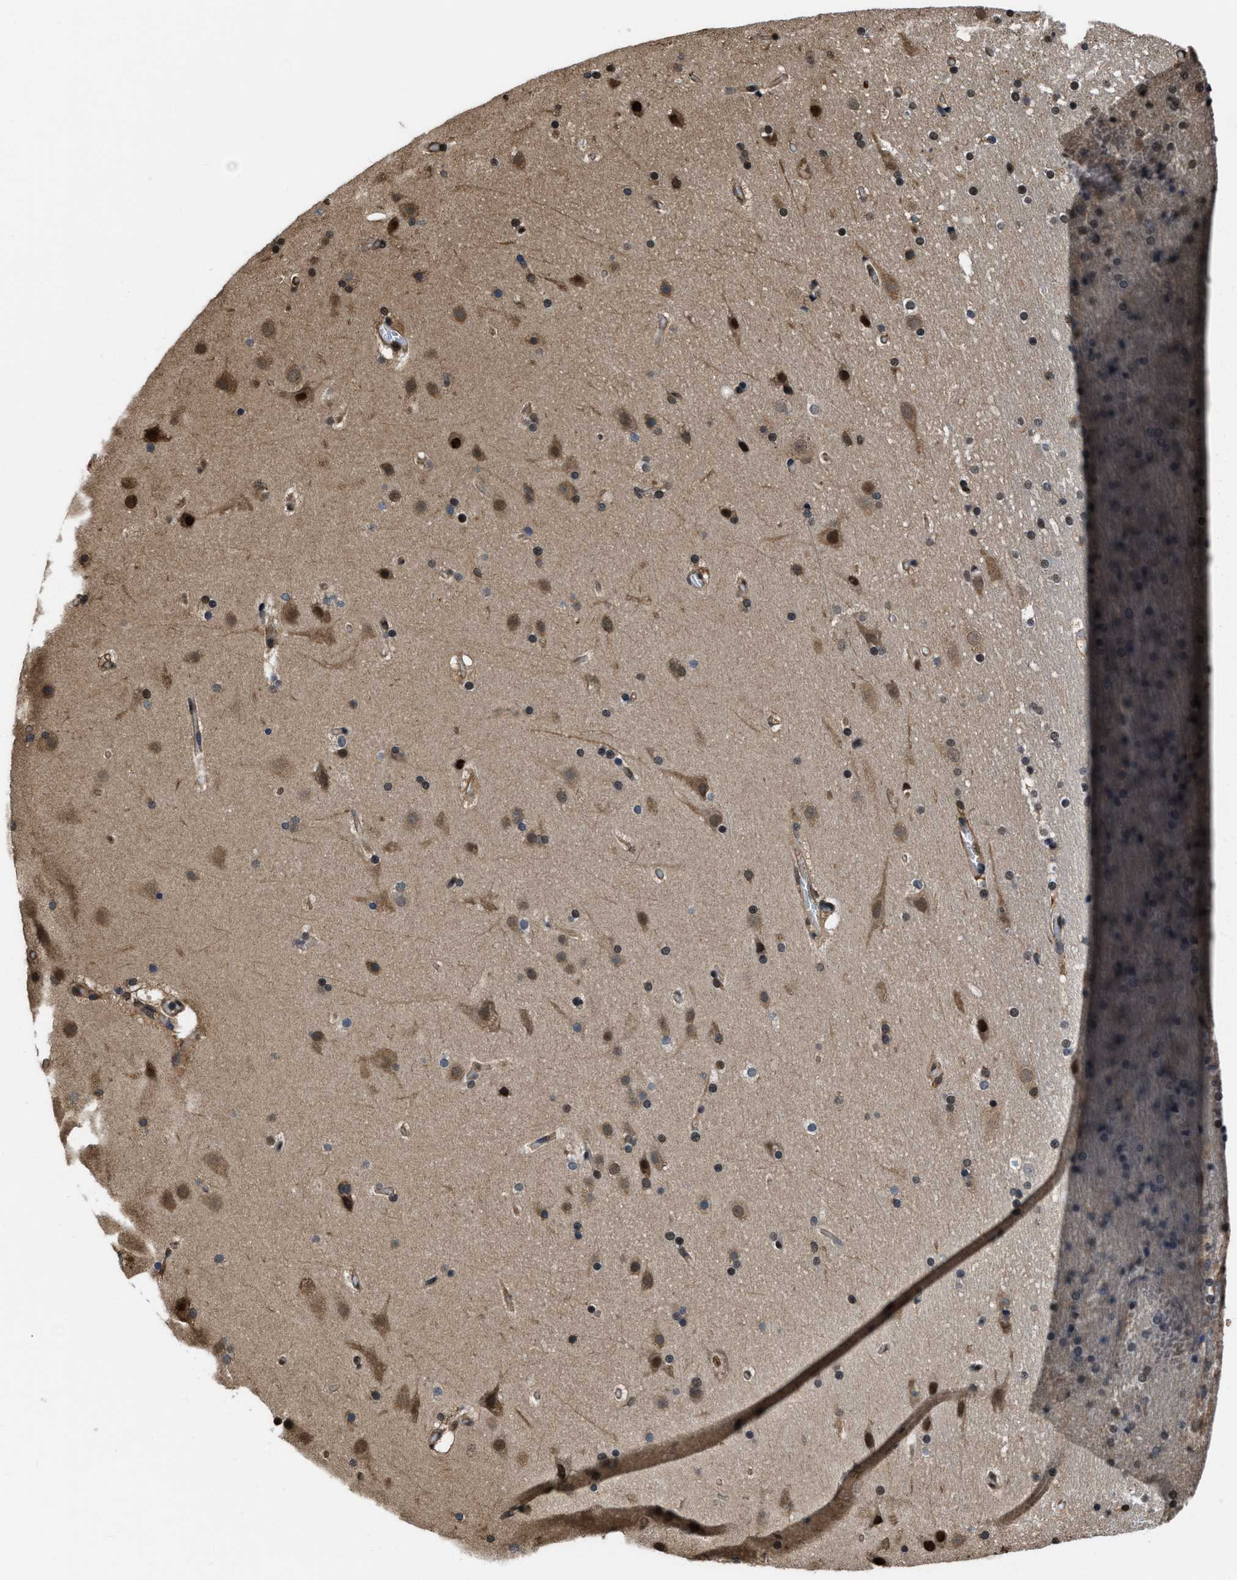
{"staining": {"intensity": "moderate", "quantity": ">75%", "location": "cytoplasmic/membranous,nuclear"}, "tissue": "cerebral cortex", "cell_type": "Endothelial cells", "image_type": "normal", "snomed": [{"axis": "morphology", "description": "Normal tissue, NOS"}, {"axis": "topography", "description": "Cerebral cortex"}], "caption": "DAB (3,3'-diaminobenzidine) immunohistochemical staining of normal human cerebral cortex shows moderate cytoplasmic/membranous,nuclear protein expression in about >75% of endothelial cells. (DAB = brown stain, brightfield microscopy at high magnification).", "gene": "FNTA", "patient": {"sex": "male", "age": 57}}